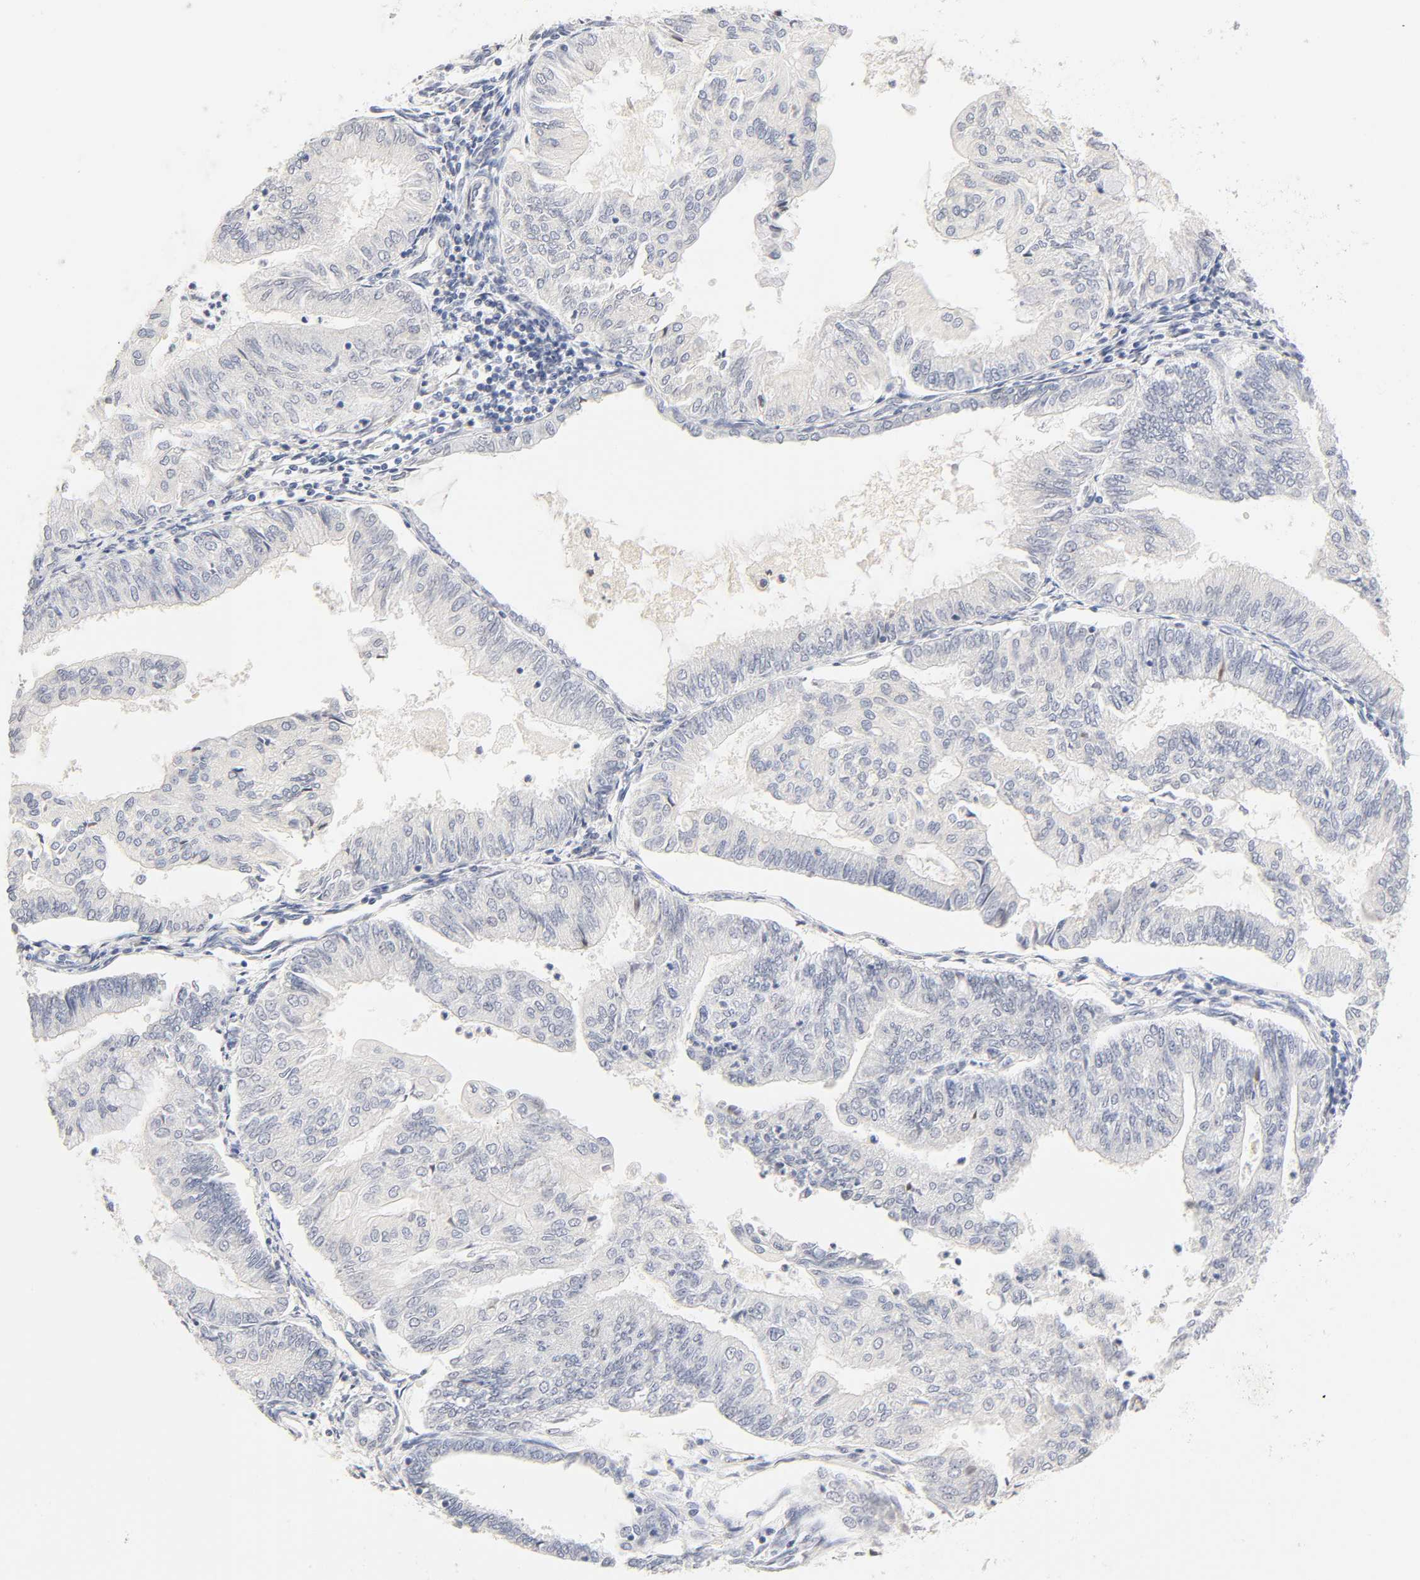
{"staining": {"intensity": "negative", "quantity": "none", "location": "none"}, "tissue": "endometrial cancer", "cell_type": "Tumor cells", "image_type": "cancer", "snomed": [{"axis": "morphology", "description": "Adenocarcinoma, NOS"}, {"axis": "topography", "description": "Endometrium"}], "caption": "Photomicrograph shows no significant protein expression in tumor cells of endometrial cancer (adenocarcinoma). (Brightfield microscopy of DAB (3,3'-diaminobenzidine) immunohistochemistry (IHC) at high magnification).", "gene": "MNAT1", "patient": {"sex": "female", "age": 59}}